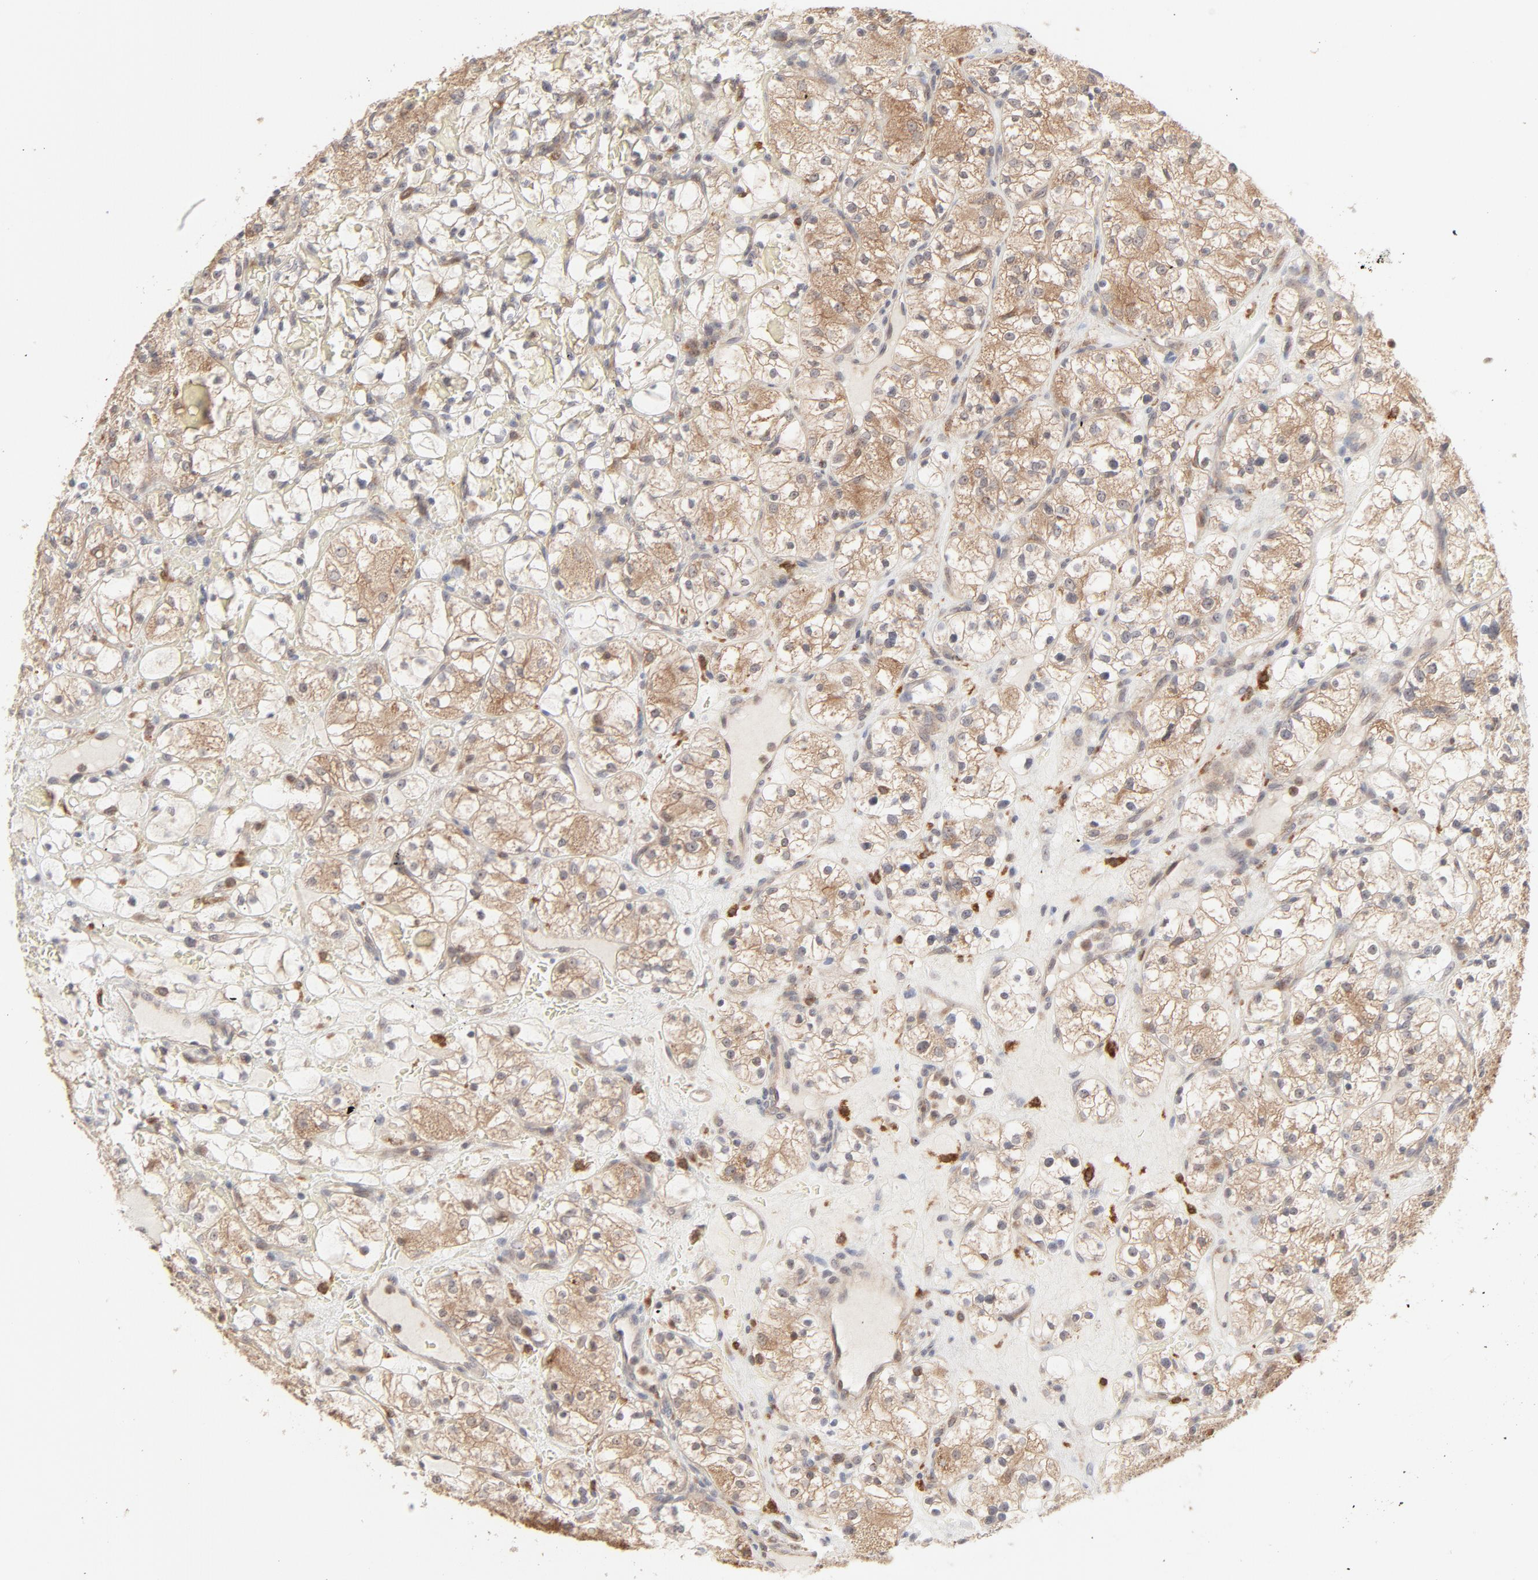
{"staining": {"intensity": "weak", "quantity": "25%-75%", "location": "cytoplasmic/membranous"}, "tissue": "renal cancer", "cell_type": "Tumor cells", "image_type": "cancer", "snomed": [{"axis": "morphology", "description": "Adenocarcinoma, NOS"}, {"axis": "topography", "description": "Kidney"}], "caption": "This image exhibits IHC staining of renal cancer (adenocarcinoma), with low weak cytoplasmic/membranous expression in about 25%-75% of tumor cells.", "gene": "RAB5C", "patient": {"sex": "female", "age": 60}}